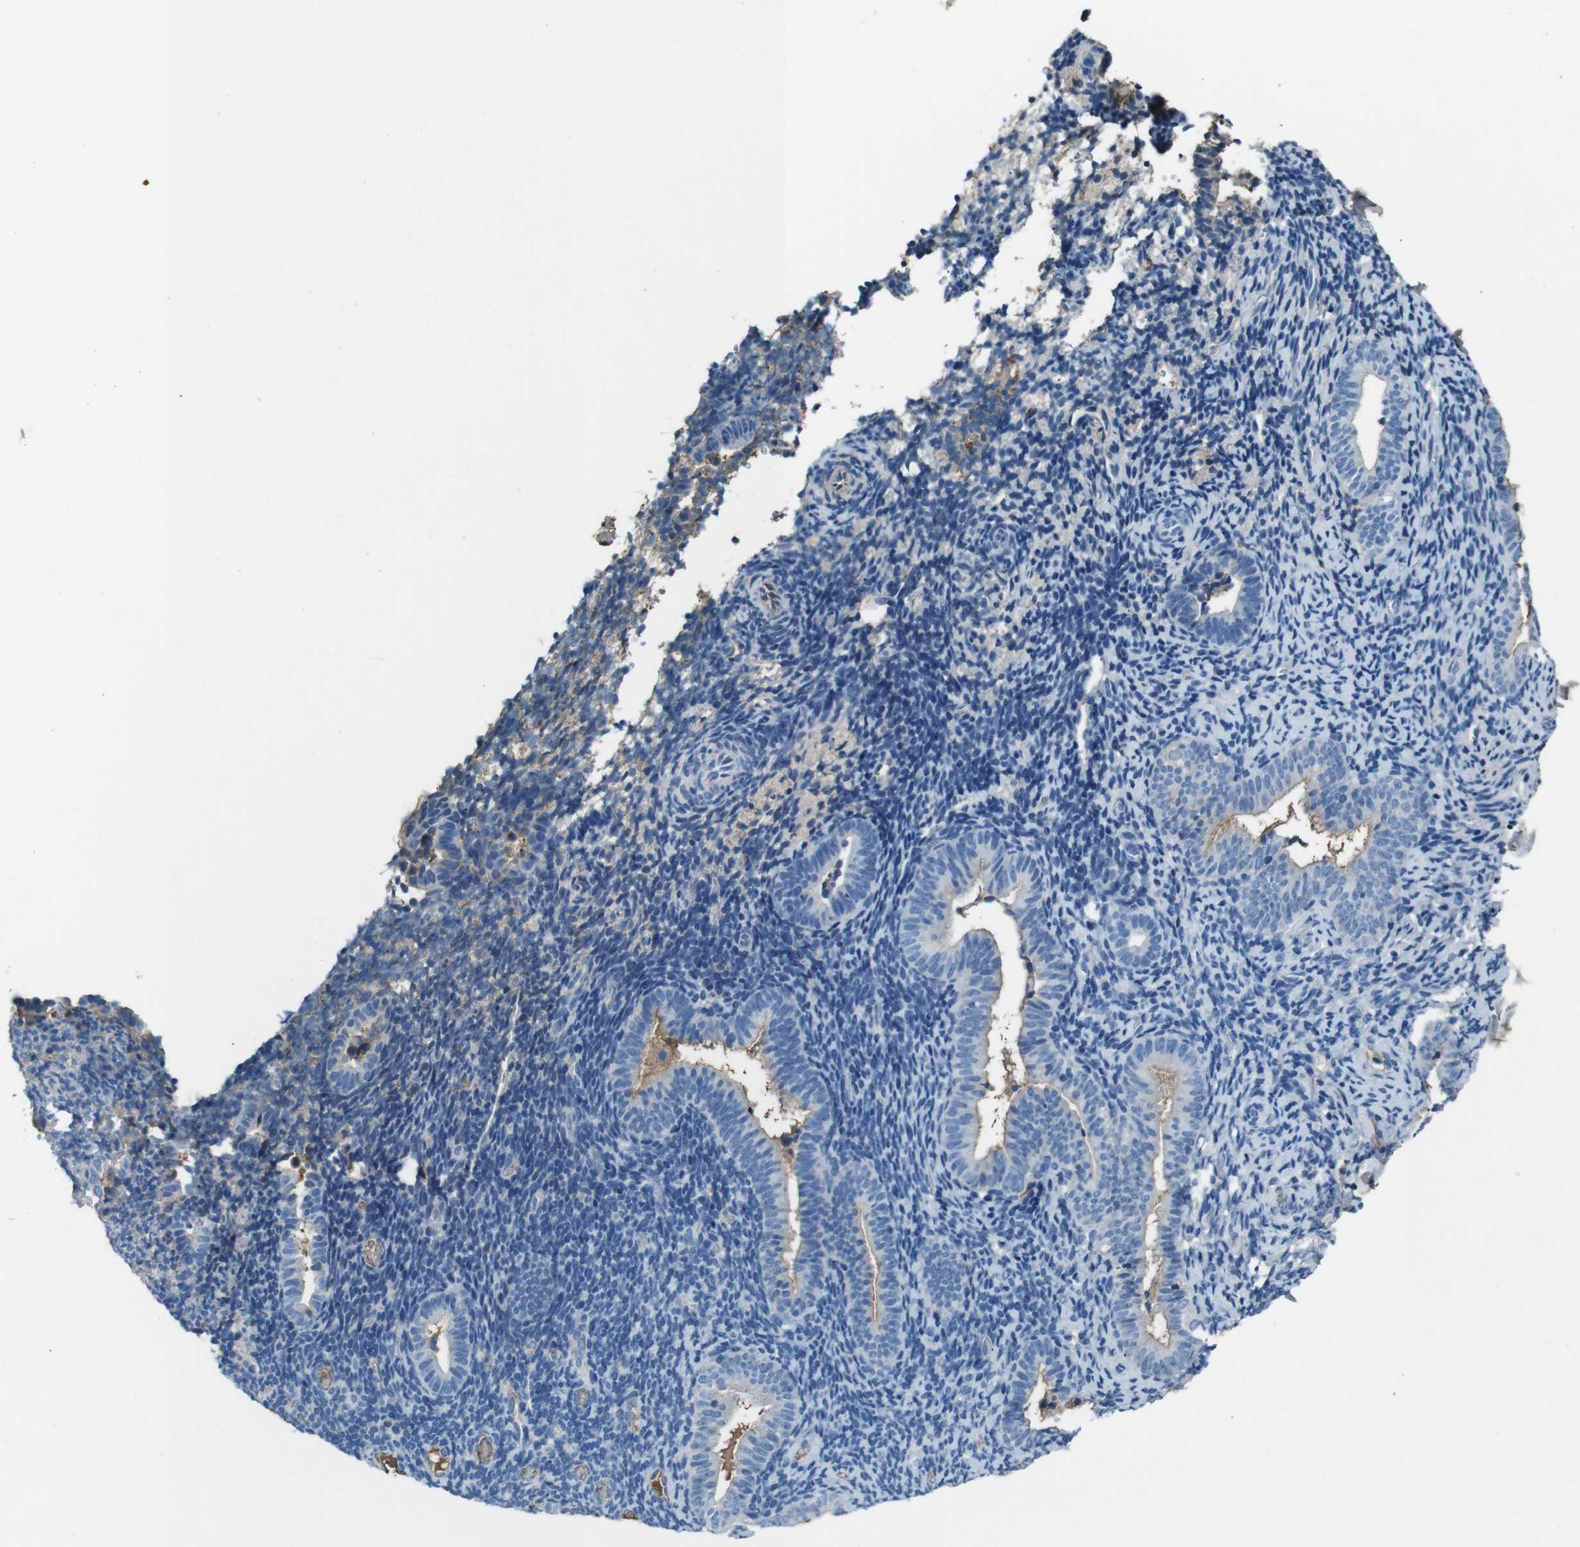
{"staining": {"intensity": "negative", "quantity": "none", "location": "none"}, "tissue": "endometrium", "cell_type": "Cells in endometrial stroma", "image_type": "normal", "snomed": [{"axis": "morphology", "description": "Normal tissue, NOS"}, {"axis": "topography", "description": "Endometrium"}], "caption": "This is an IHC photomicrograph of benign human endometrium. There is no staining in cells in endometrial stroma.", "gene": "LEP", "patient": {"sex": "female", "age": 51}}